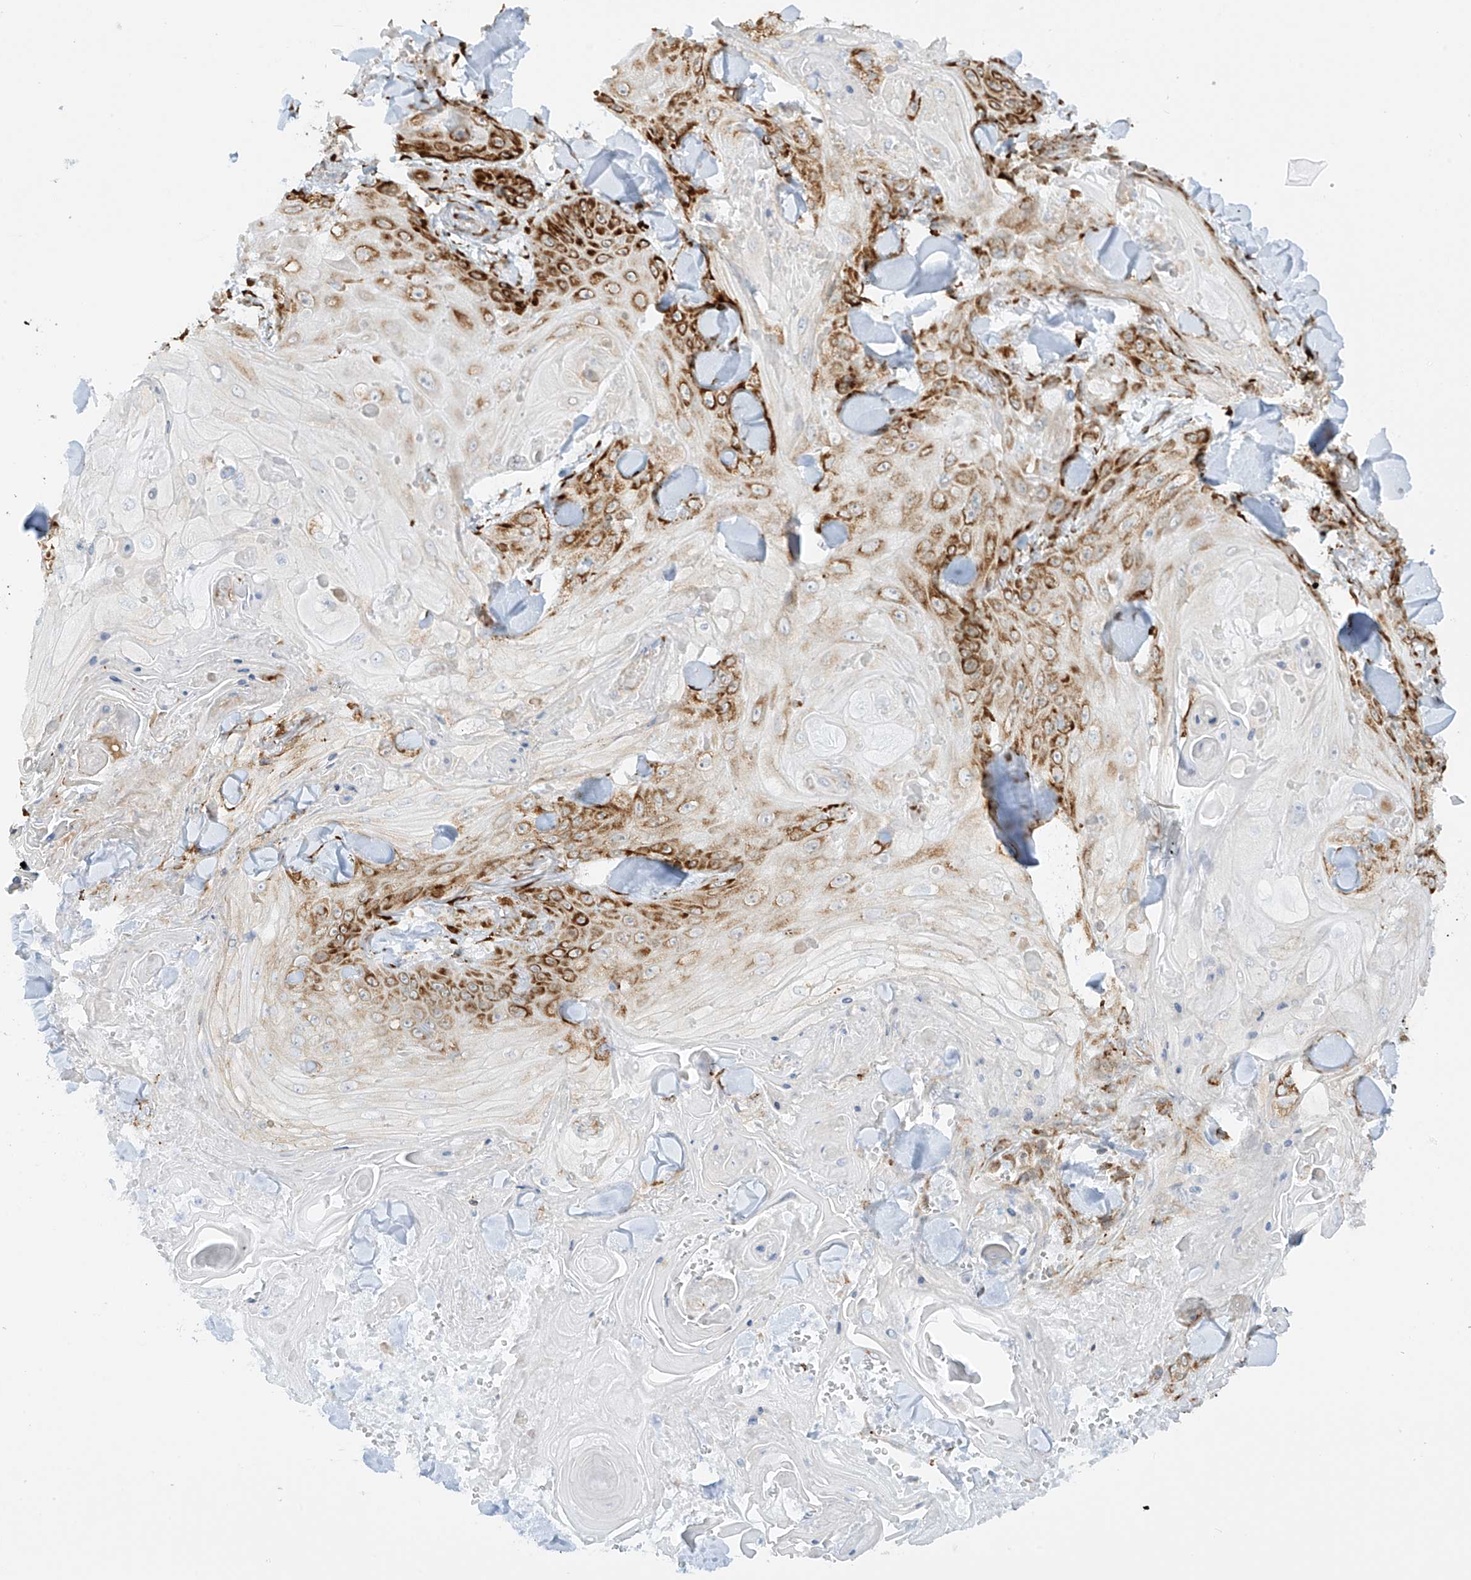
{"staining": {"intensity": "strong", "quantity": "25%-75%", "location": "cytoplasmic/membranous"}, "tissue": "skin cancer", "cell_type": "Tumor cells", "image_type": "cancer", "snomed": [{"axis": "morphology", "description": "Squamous cell carcinoma, NOS"}, {"axis": "topography", "description": "Skin"}], "caption": "Immunohistochemistry (IHC) of human skin cancer (squamous cell carcinoma) displays high levels of strong cytoplasmic/membranous positivity in approximately 25%-75% of tumor cells.", "gene": "LRRC59", "patient": {"sex": "male", "age": 74}}